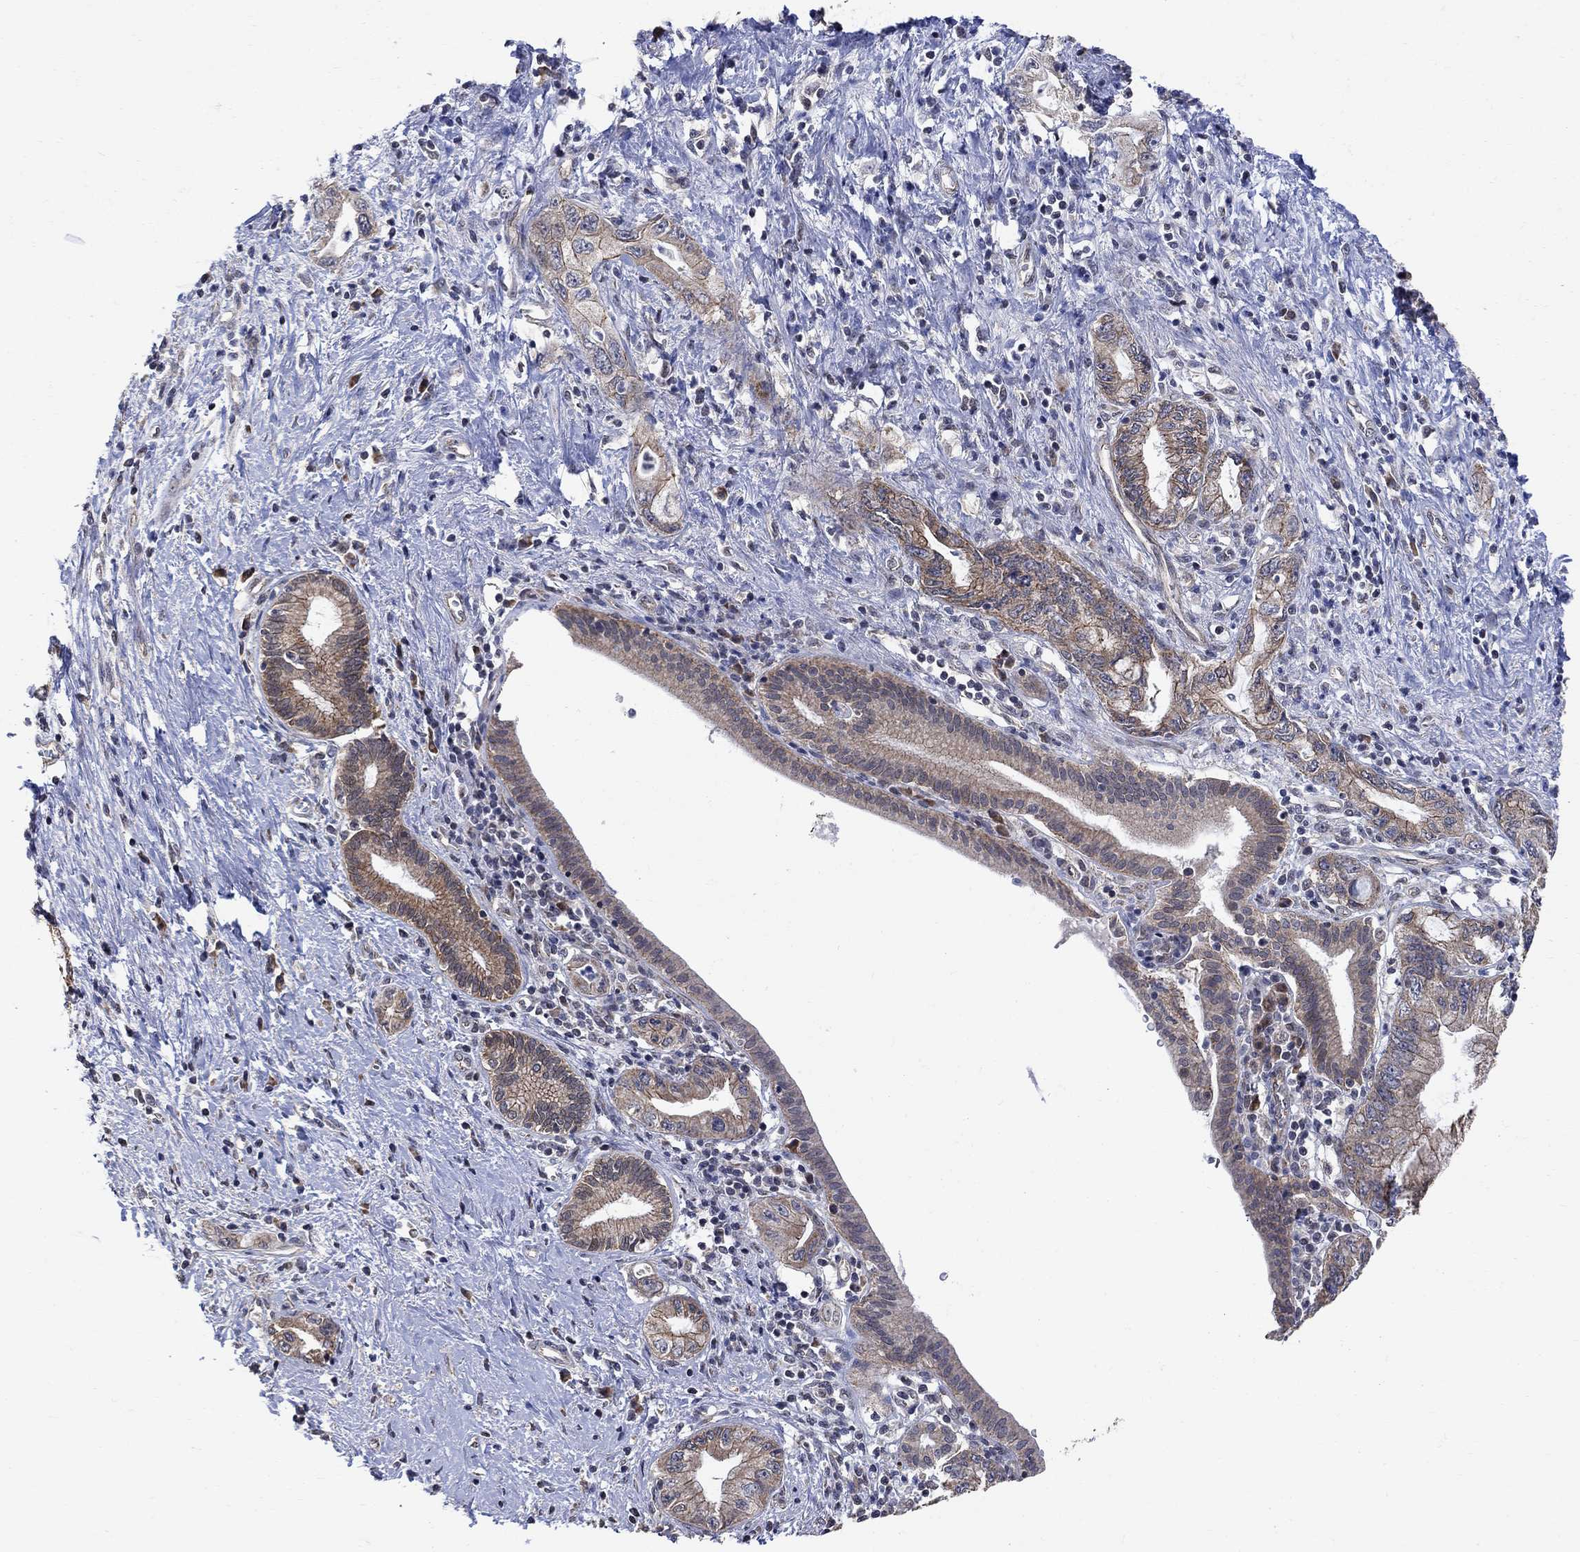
{"staining": {"intensity": "moderate", "quantity": "<25%", "location": "cytoplasmic/membranous"}, "tissue": "pancreatic cancer", "cell_type": "Tumor cells", "image_type": "cancer", "snomed": [{"axis": "morphology", "description": "Adenocarcinoma, NOS"}, {"axis": "topography", "description": "Pancreas"}], "caption": "Approximately <25% of tumor cells in human pancreatic cancer exhibit moderate cytoplasmic/membranous protein staining as visualized by brown immunohistochemical staining.", "gene": "ANKRA2", "patient": {"sex": "female", "age": 73}}